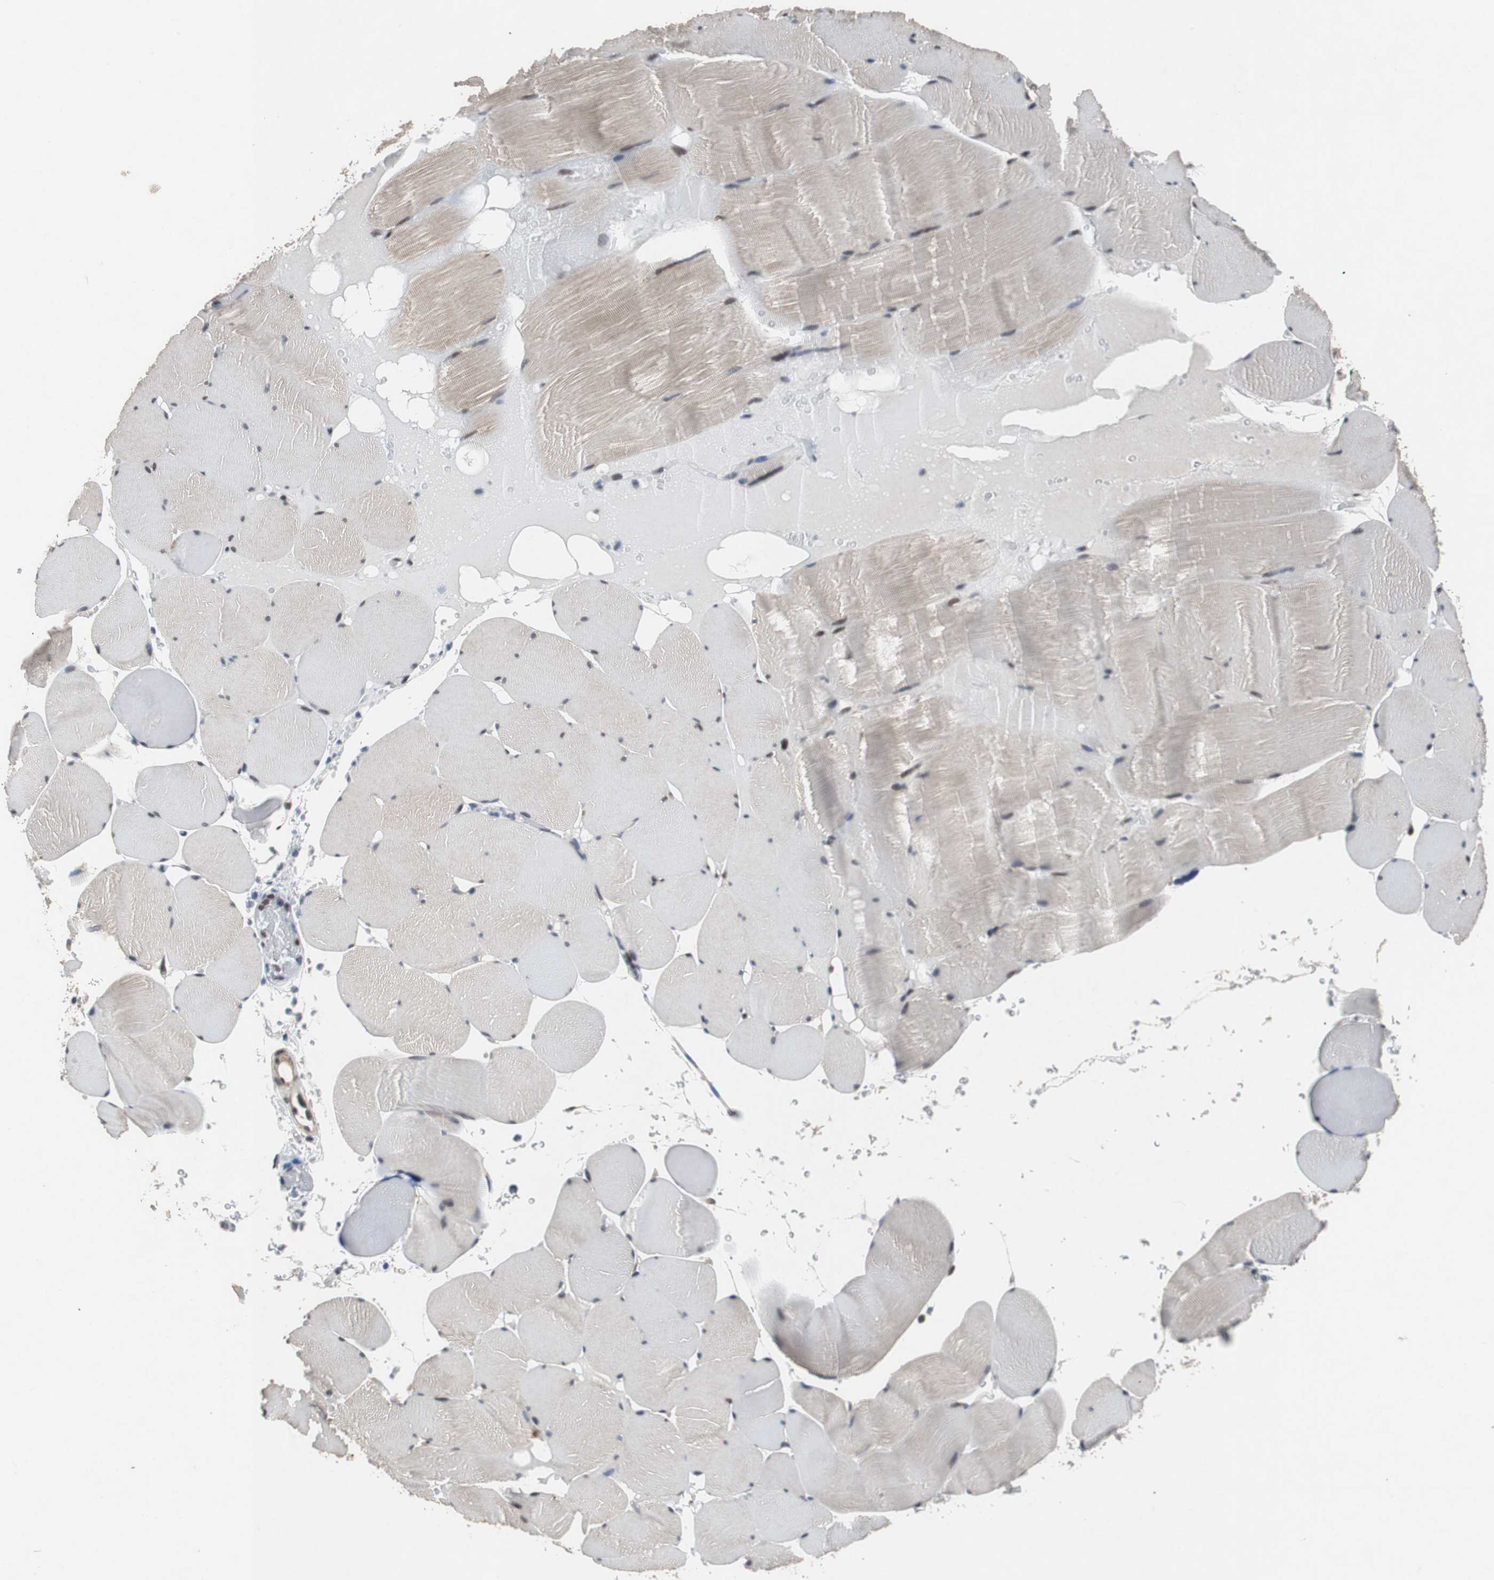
{"staining": {"intensity": "weak", "quantity": "25%-75%", "location": "cytoplasmic/membranous"}, "tissue": "skeletal muscle", "cell_type": "Myocytes", "image_type": "normal", "snomed": [{"axis": "morphology", "description": "Normal tissue, NOS"}, {"axis": "topography", "description": "Skeletal muscle"}], "caption": "An immunohistochemistry (IHC) image of normal tissue is shown. Protein staining in brown shows weak cytoplasmic/membranous positivity in skeletal muscle within myocytes.", "gene": "TP63", "patient": {"sex": "male", "age": 62}}